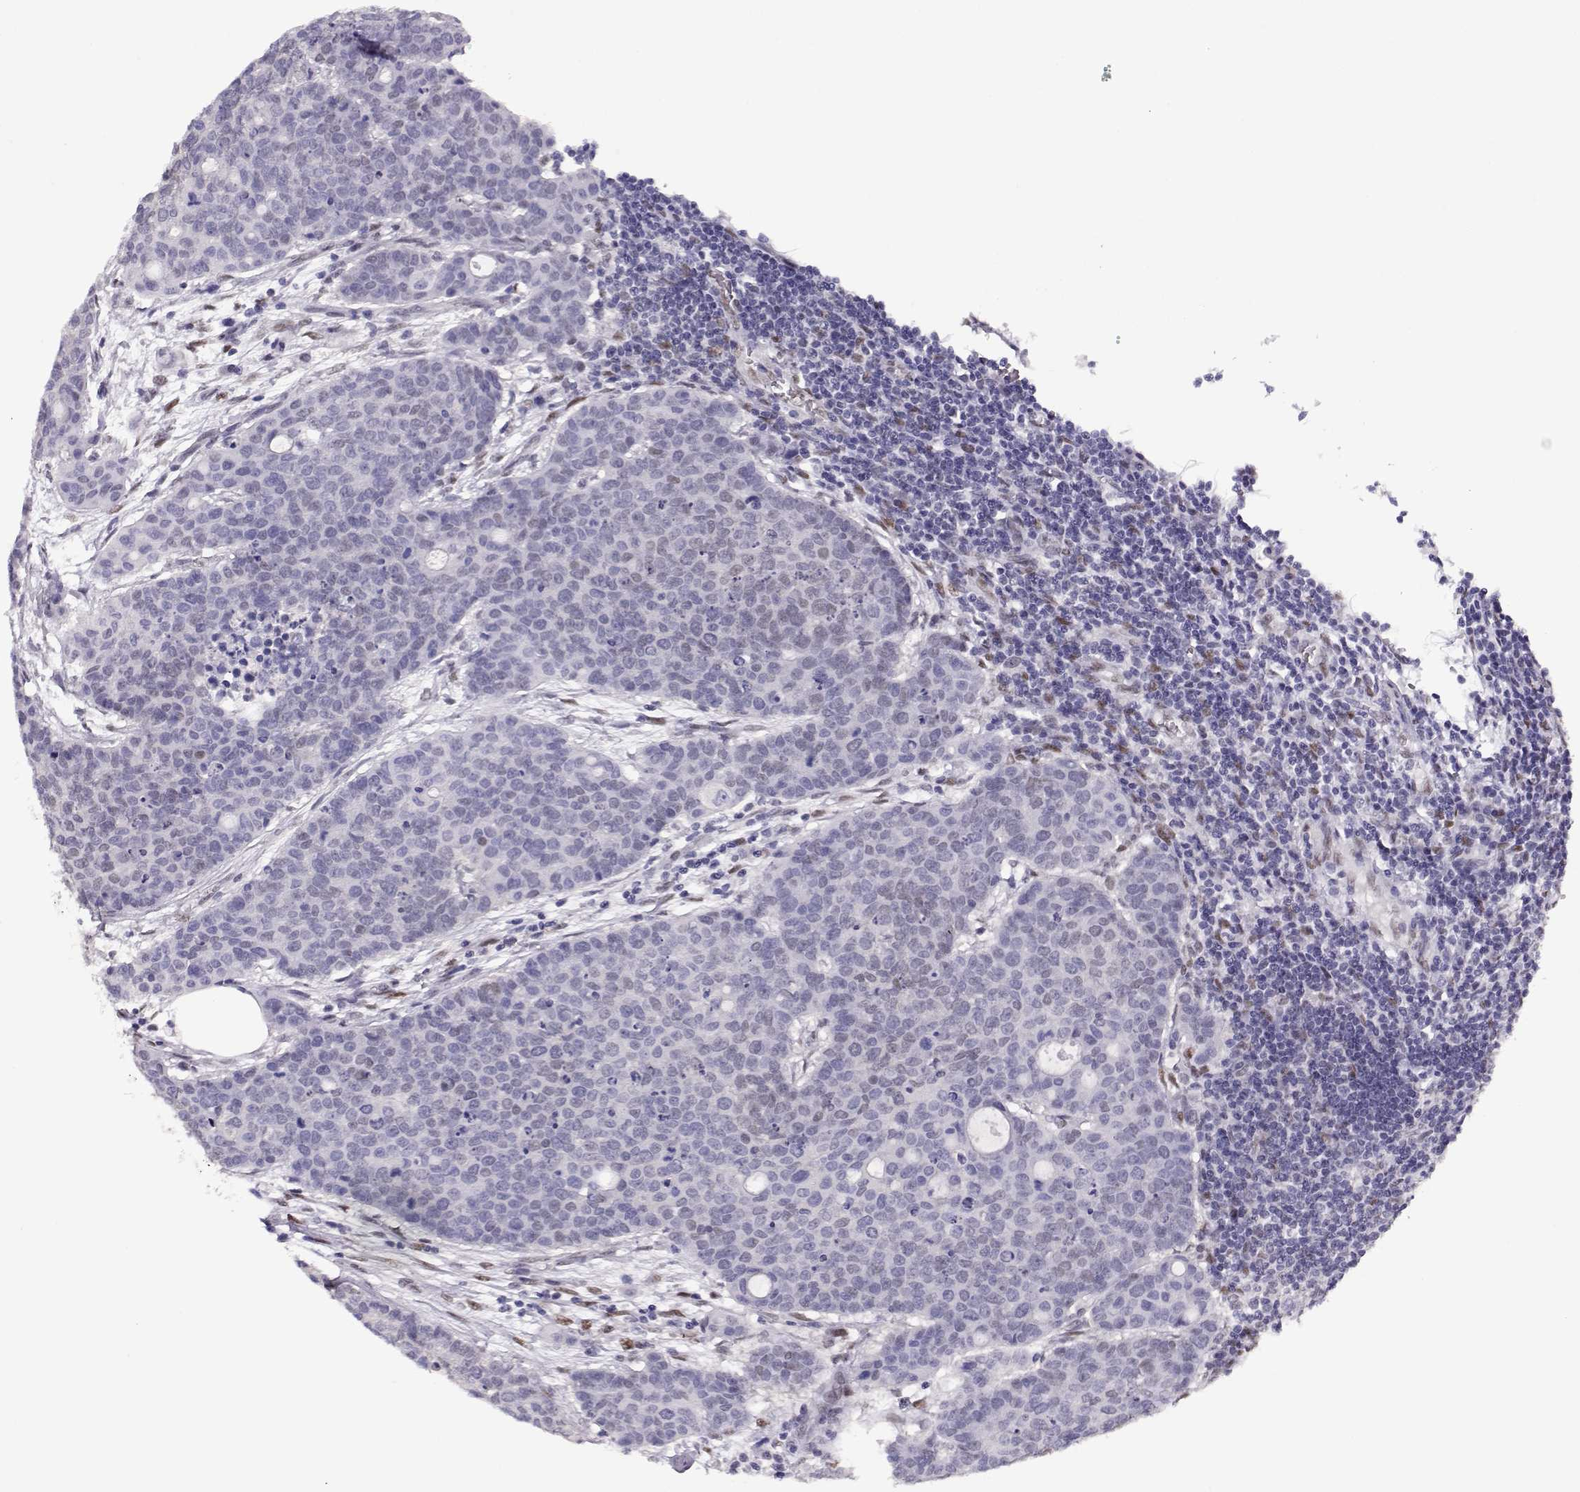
{"staining": {"intensity": "negative", "quantity": "none", "location": "none"}, "tissue": "carcinoid", "cell_type": "Tumor cells", "image_type": "cancer", "snomed": [{"axis": "morphology", "description": "Carcinoid, malignant, NOS"}, {"axis": "topography", "description": "Colon"}], "caption": "Carcinoid was stained to show a protein in brown. There is no significant expression in tumor cells.", "gene": "POLI", "patient": {"sex": "male", "age": 81}}